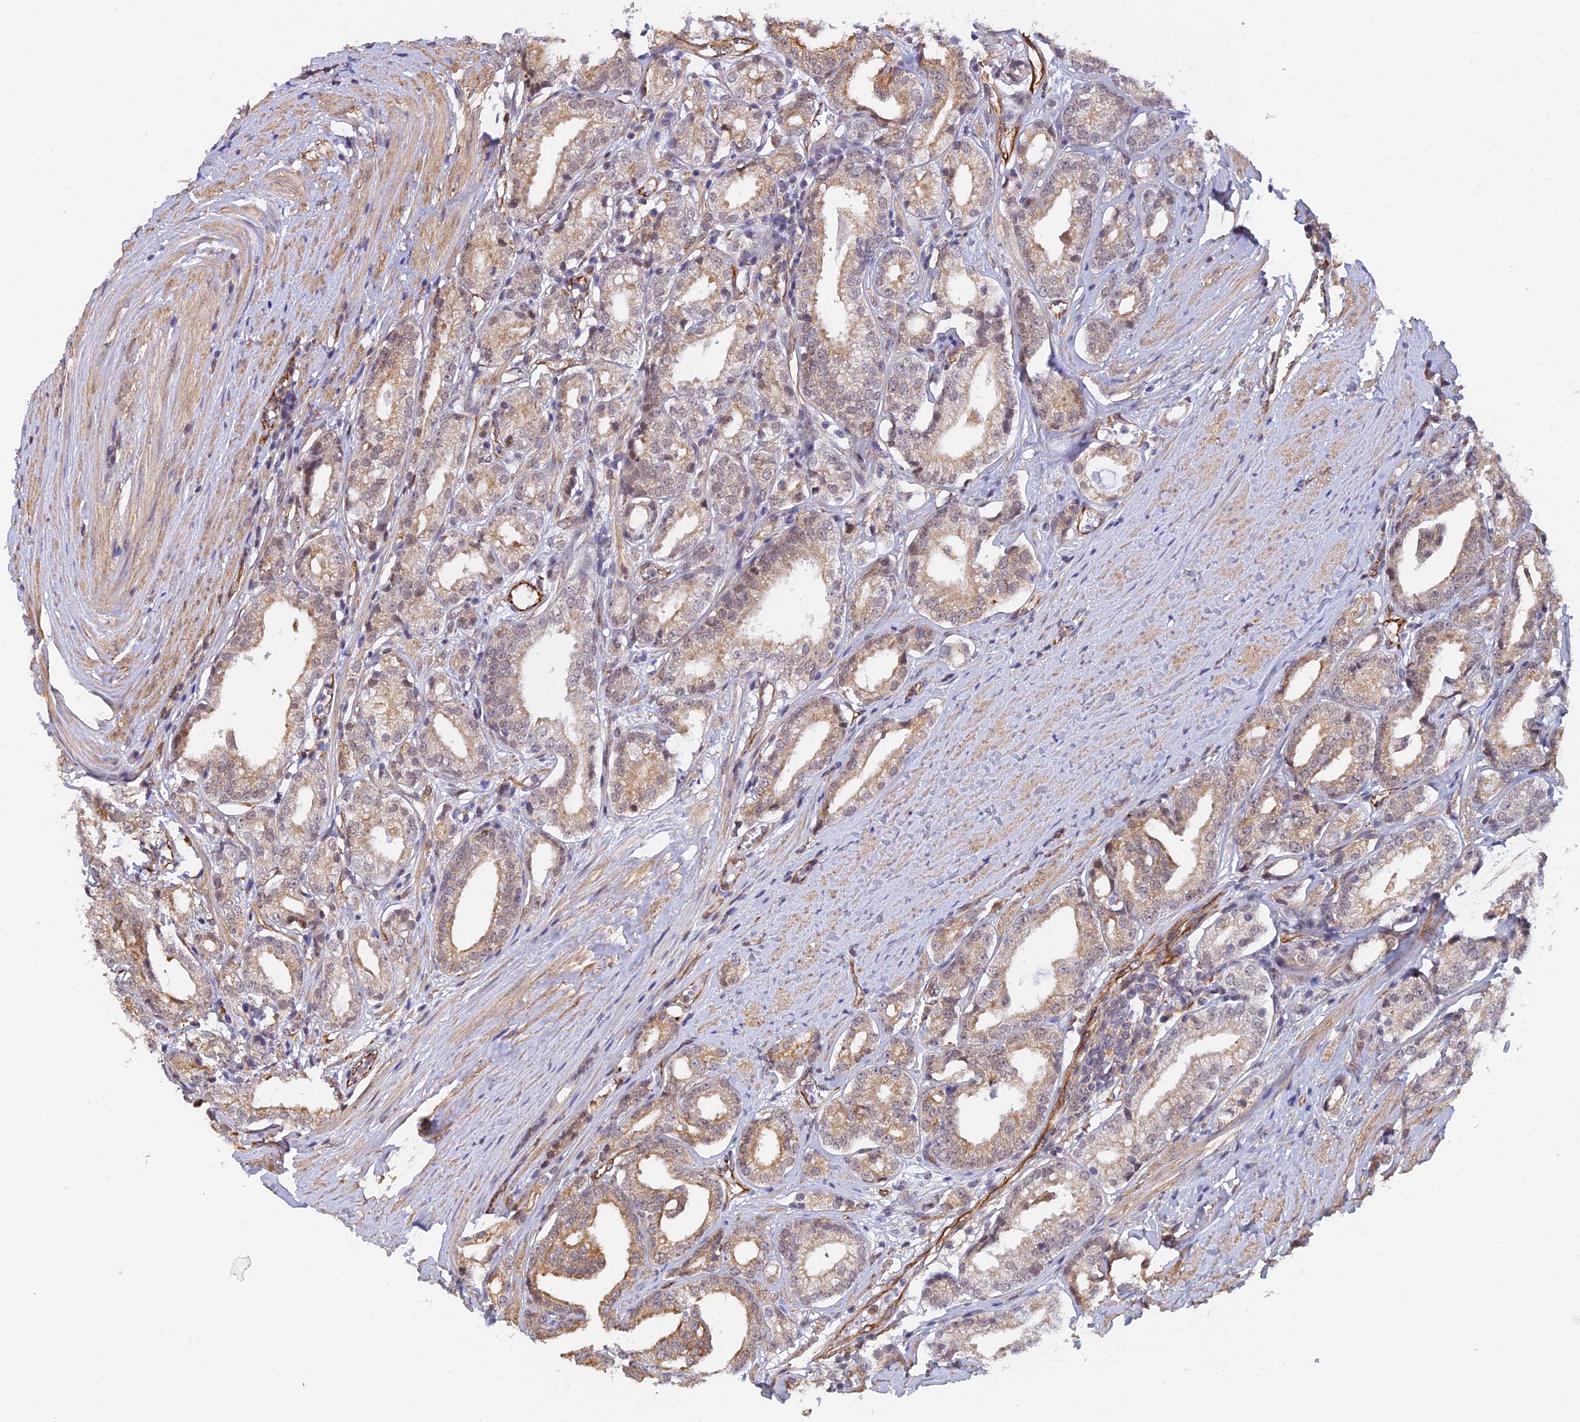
{"staining": {"intensity": "weak", "quantity": "25%-75%", "location": "cytoplasmic/membranous,nuclear"}, "tissue": "prostate cancer", "cell_type": "Tumor cells", "image_type": "cancer", "snomed": [{"axis": "morphology", "description": "Adenocarcinoma, High grade"}, {"axis": "topography", "description": "Prostate"}], "caption": "A brown stain labels weak cytoplasmic/membranous and nuclear positivity of a protein in human prostate cancer tumor cells.", "gene": "PAGR1", "patient": {"sex": "male", "age": 69}}